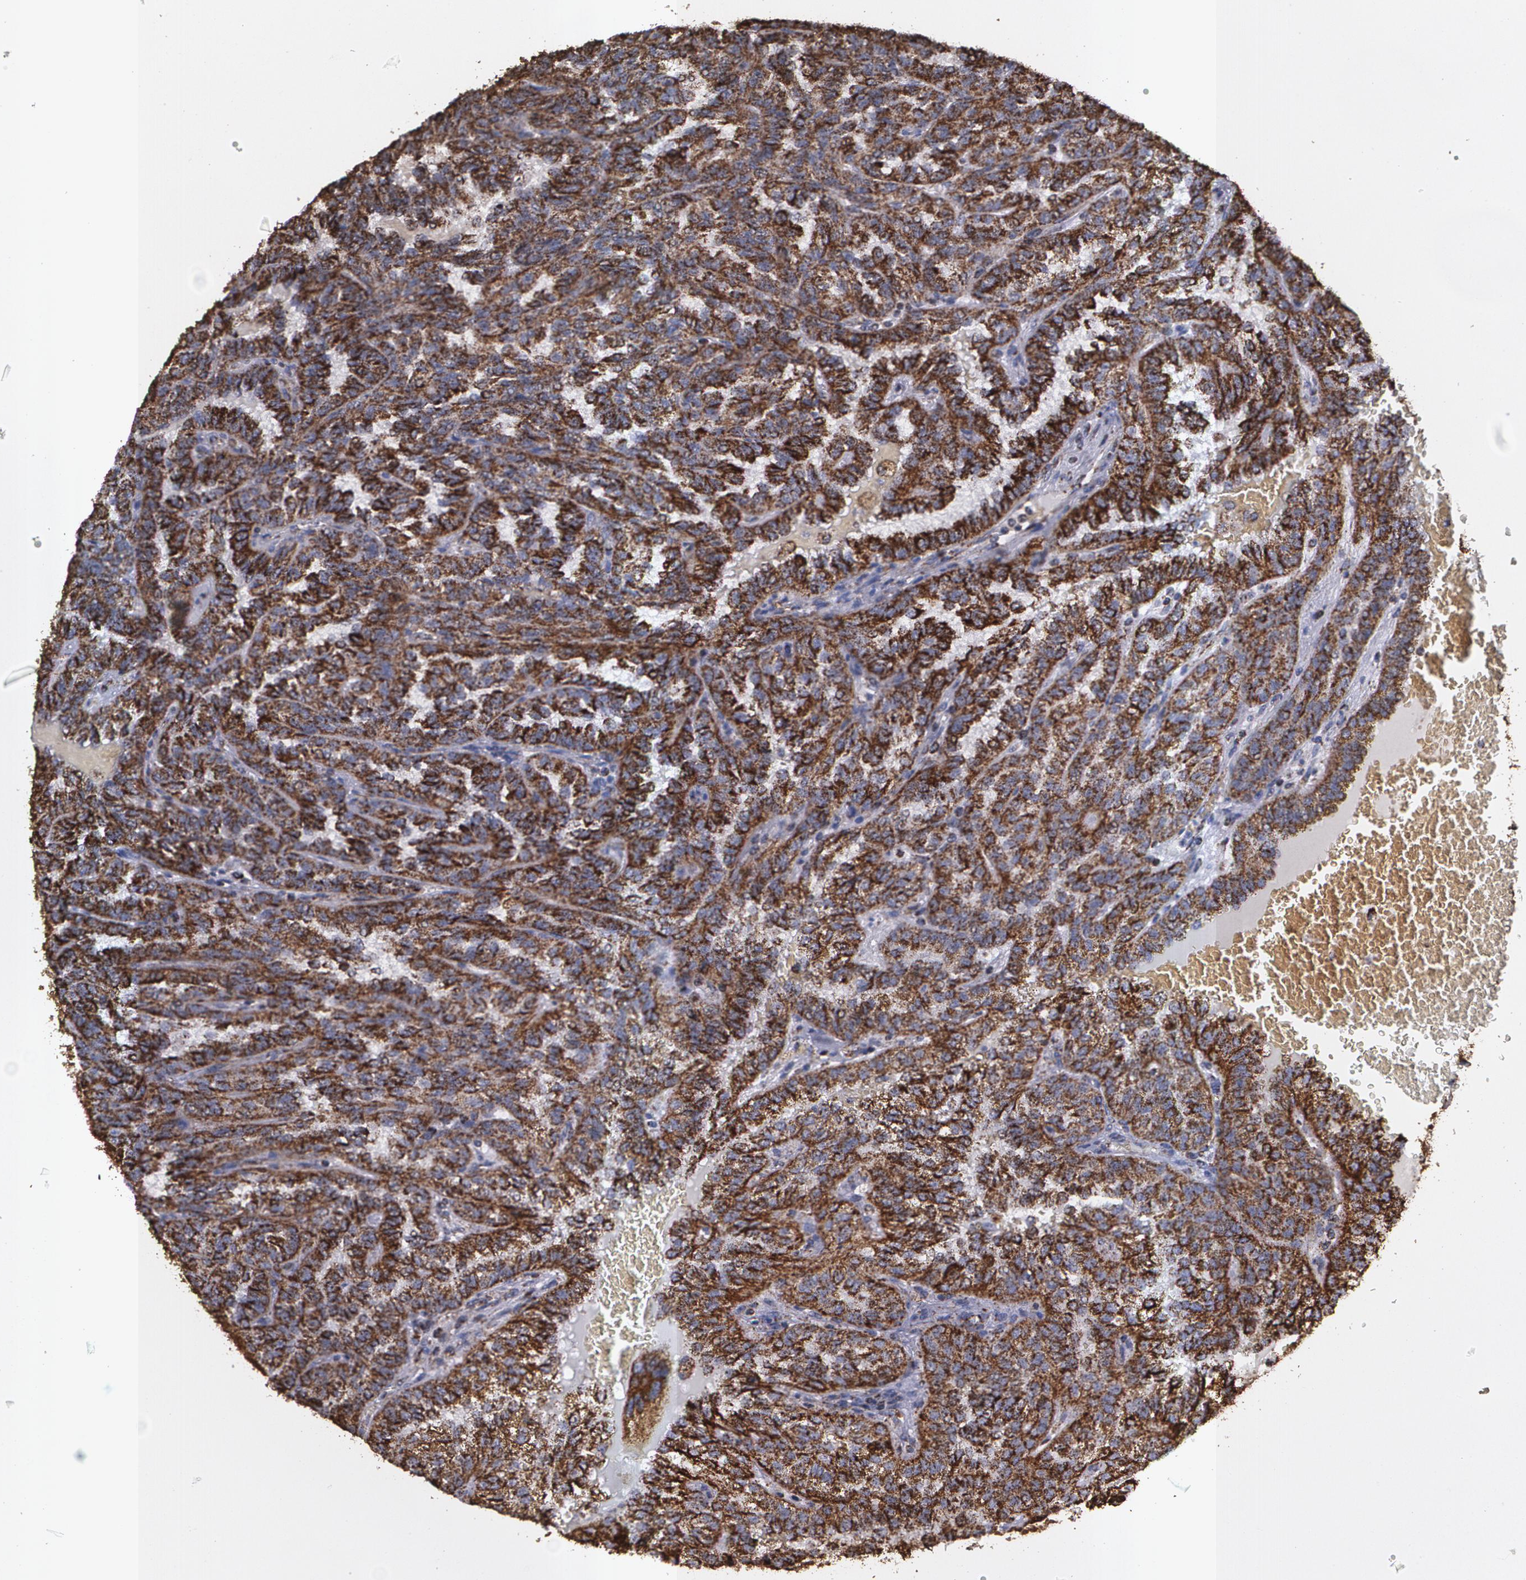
{"staining": {"intensity": "strong", "quantity": ">75%", "location": "cytoplasmic/membranous"}, "tissue": "renal cancer", "cell_type": "Tumor cells", "image_type": "cancer", "snomed": [{"axis": "morphology", "description": "Inflammation, NOS"}, {"axis": "morphology", "description": "Adenocarcinoma, NOS"}, {"axis": "topography", "description": "Kidney"}], "caption": "High-magnification brightfield microscopy of adenocarcinoma (renal) stained with DAB (brown) and counterstained with hematoxylin (blue). tumor cells exhibit strong cytoplasmic/membranous staining is seen in approximately>75% of cells. (IHC, brightfield microscopy, high magnification).", "gene": "HSPD1", "patient": {"sex": "male", "age": 68}}